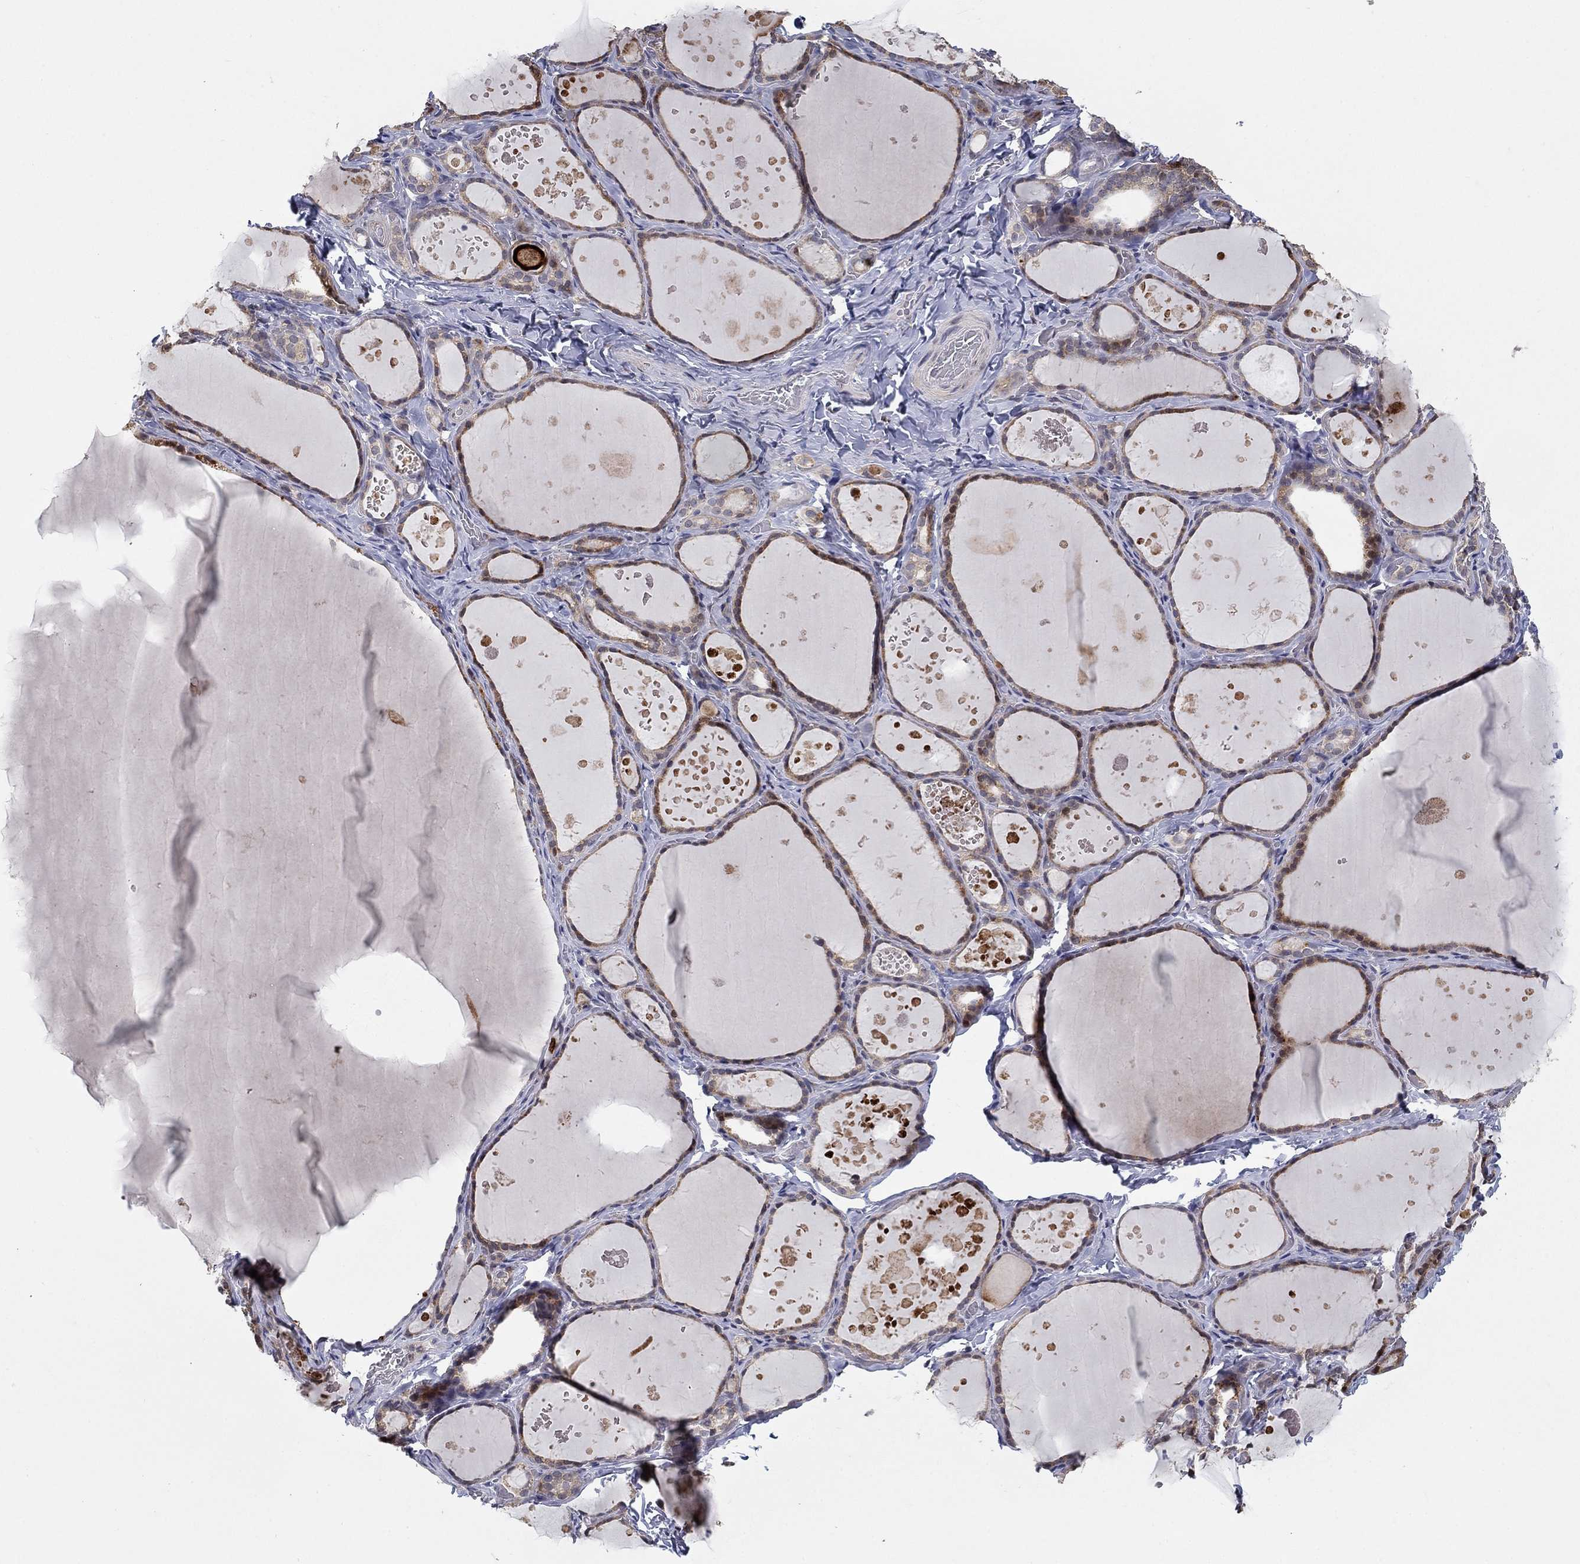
{"staining": {"intensity": "weak", "quantity": "25%-75%", "location": "cytoplasmic/membranous"}, "tissue": "thyroid gland", "cell_type": "Glandular cells", "image_type": "normal", "snomed": [{"axis": "morphology", "description": "Normal tissue, NOS"}, {"axis": "topography", "description": "Thyroid gland"}], "caption": "Weak cytoplasmic/membranous expression for a protein is appreciated in approximately 25%-75% of glandular cells of benign thyroid gland using immunohistochemistry.", "gene": "LPCAT4", "patient": {"sex": "female", "age": 56}}